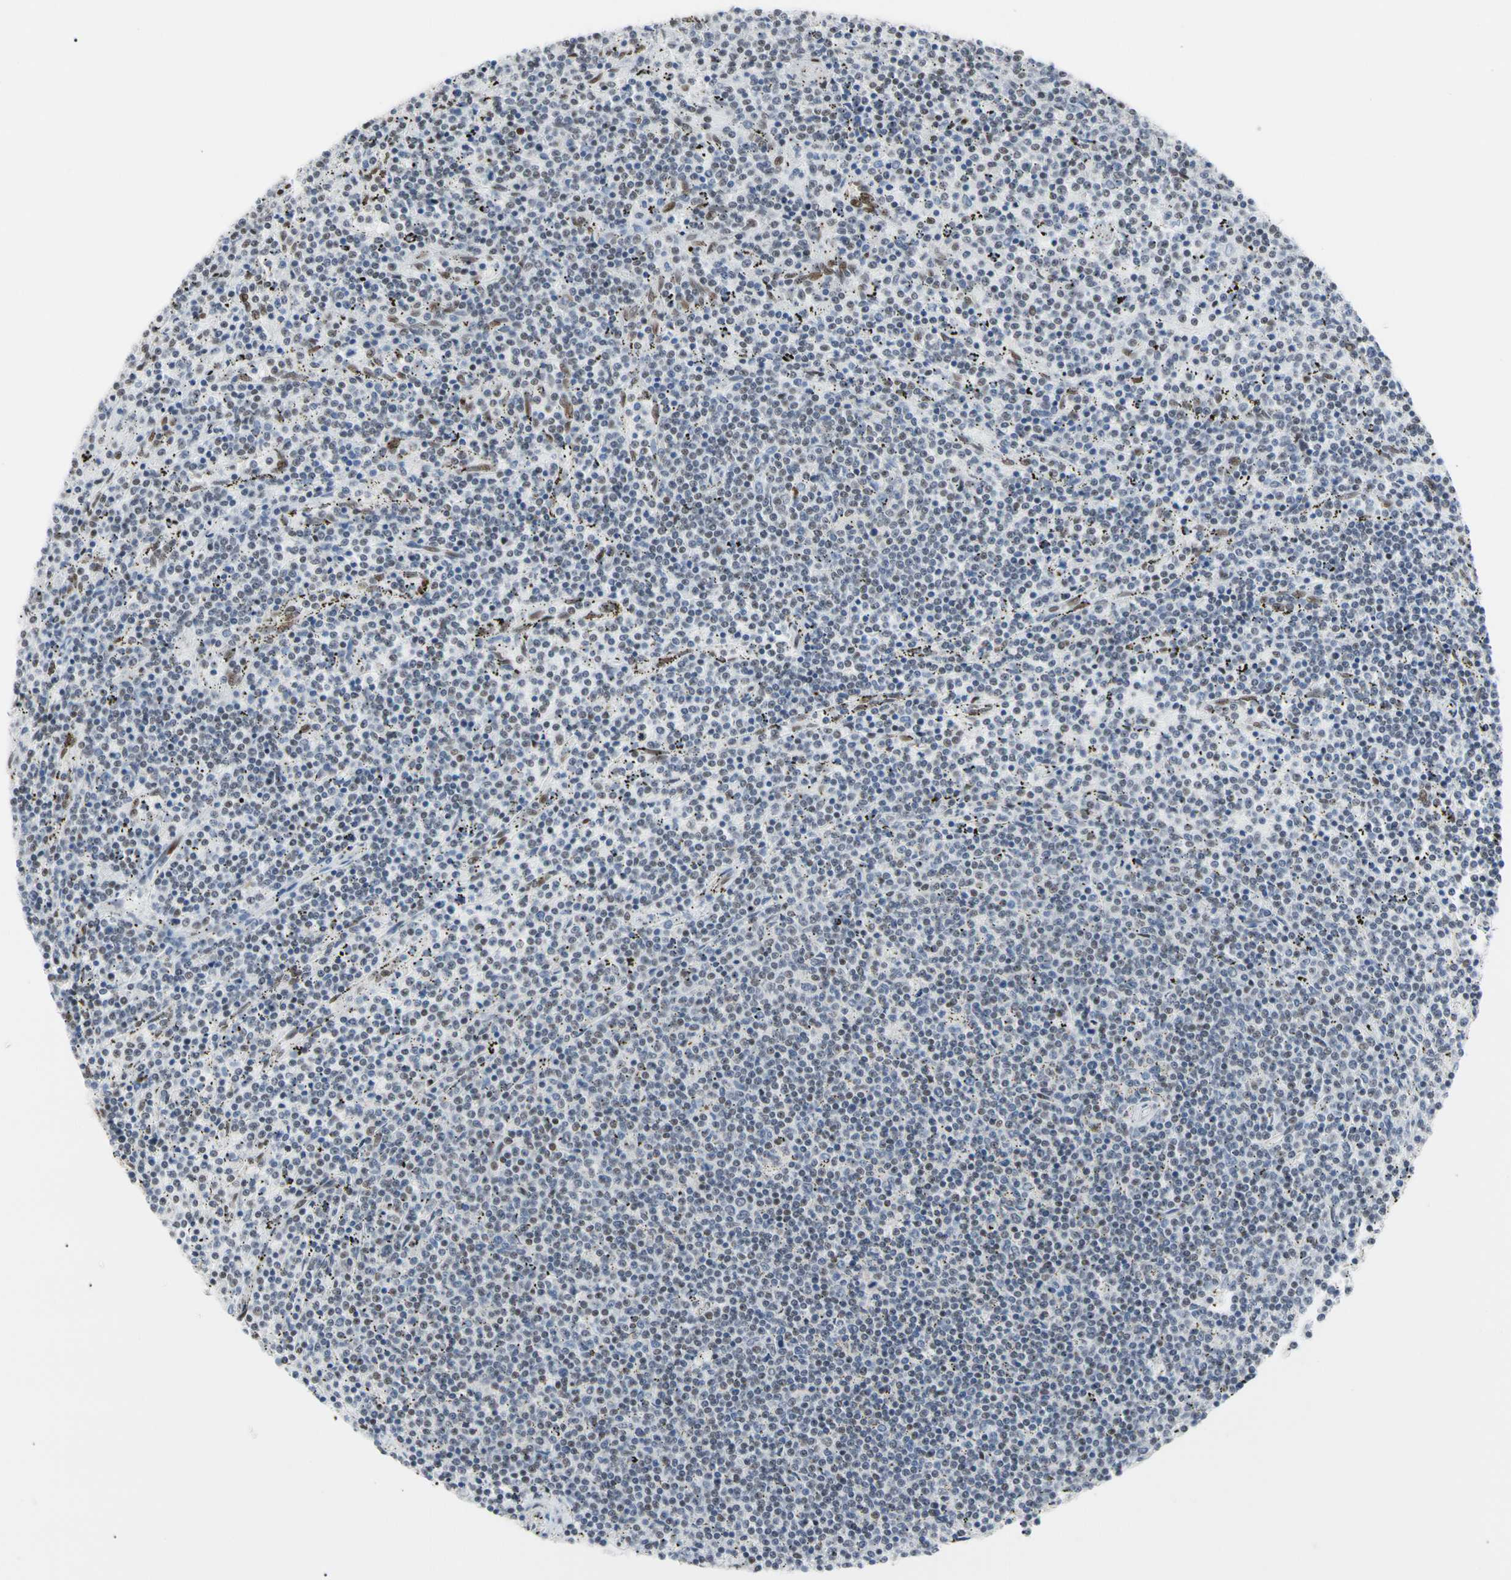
{"staining": {"intensity": "weak", "quantity": "<25%", "location": "nuclear"}, "tissue": "lymphoma", "cell_type": "Tumor cells", "image_type": "cancer", "snomed": [{"axis": "morphology", "description": "Malignant lymphoma, non-Hodgkin's type, Low grade"}, {"axis": "topography", "description": "Spleen"}], "caption": "Immunohistochemistry (IHC) image of human lymphoma stained for a protein (brown), which reveals no staining in tumor cells. The staining was performed using DAB to visualize the protein expression in brown, while the nuclei were stained in blue with hematoxylin (Magnification: 20x).", "gene": "FAM98B", "patient": {"sex": "female", "age": 50}}